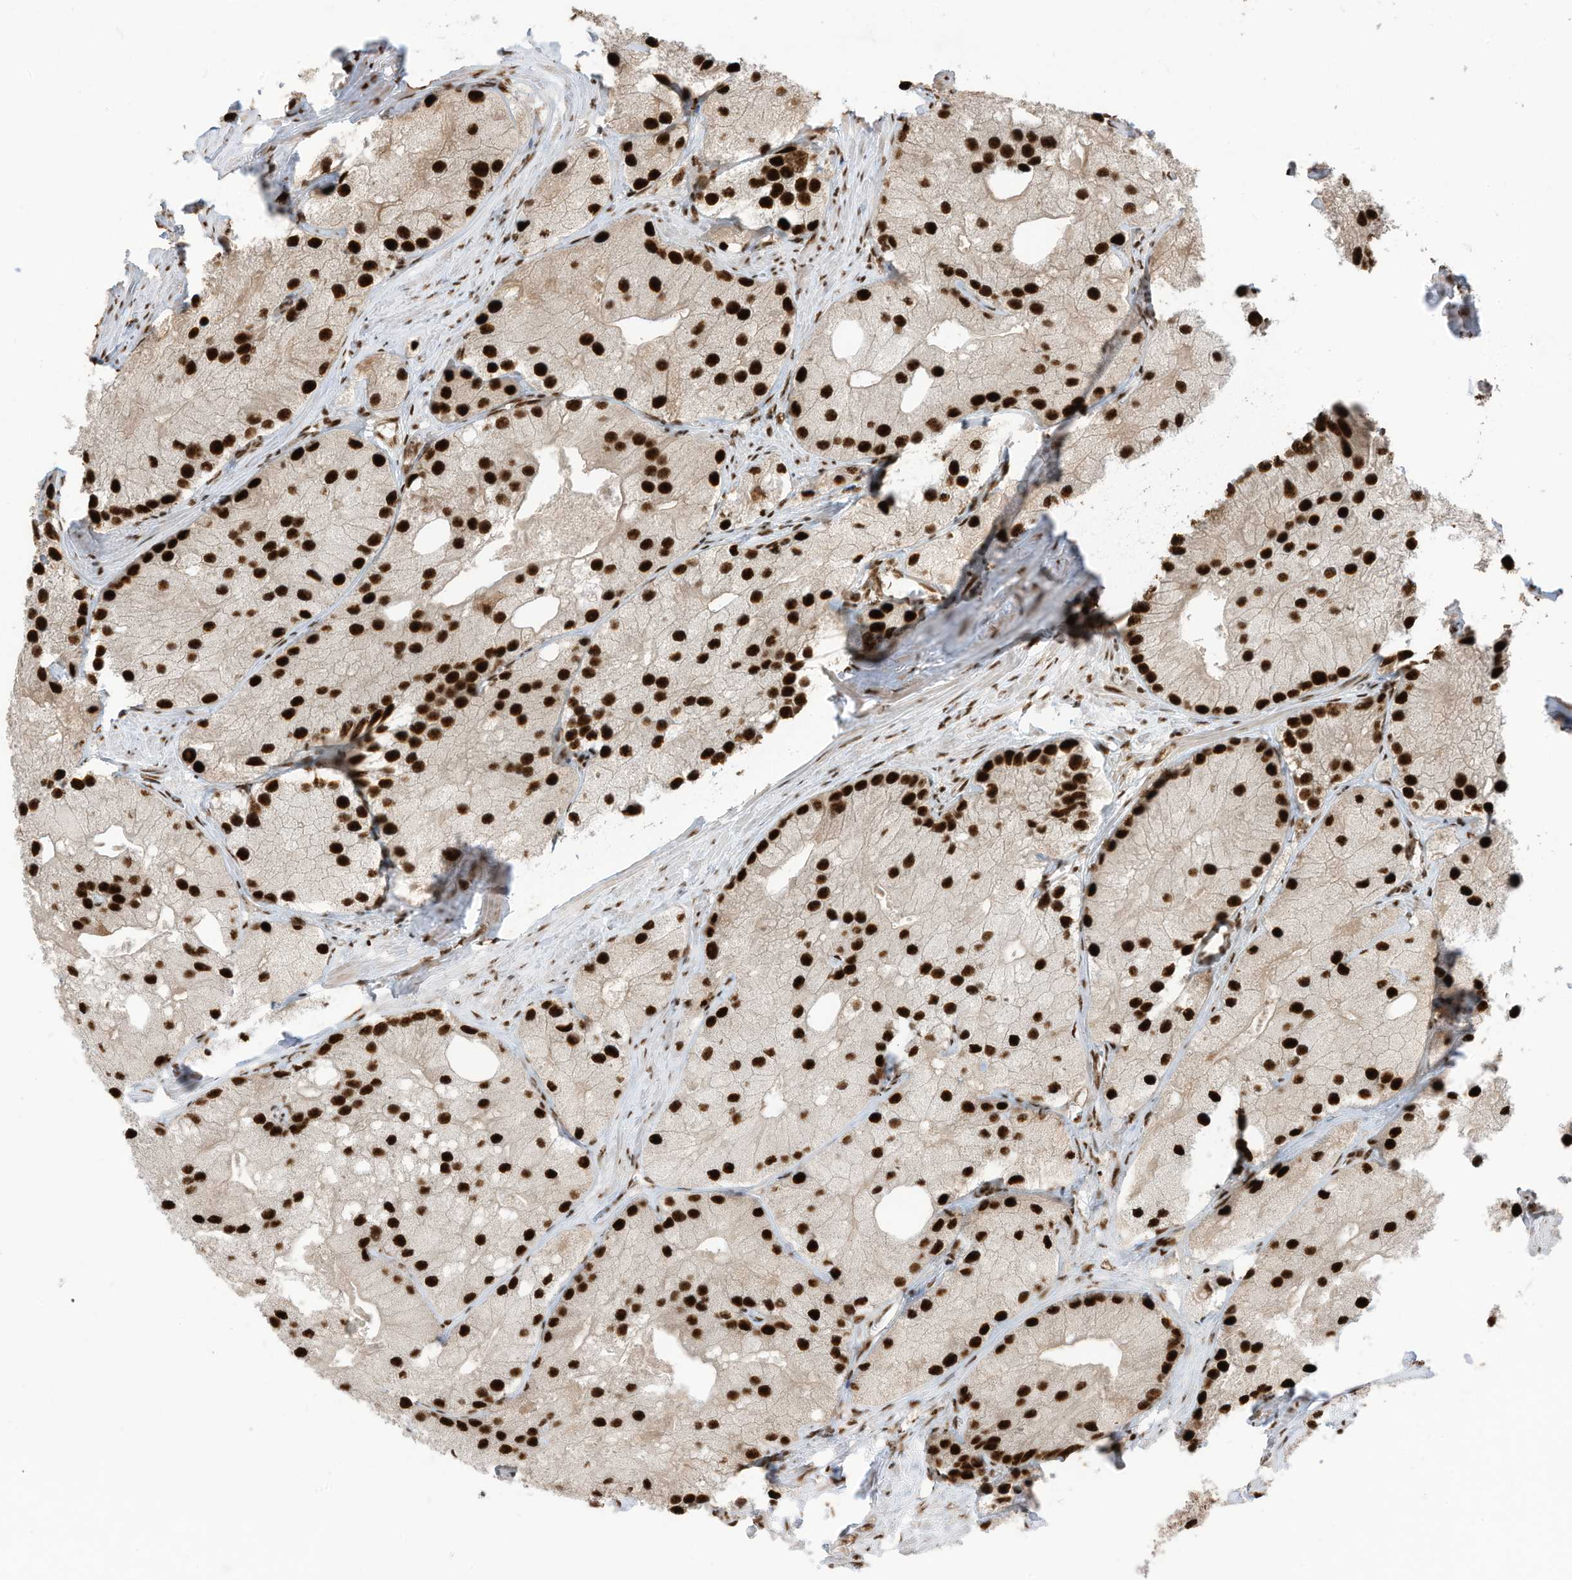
{"staining": {"intensity": "strong", "quantity": ">75%", "location": "nuclear"}, "tissue": "prostate cancer", "cell_type": "Tumor cells", "image_type": "cancer", "snomed": [{"axis": "morphology", "description": "Adenocarcinoma, Low grade"}, {"axis": "topography", "description": "Prostate"}], "caption": "About >75% of tumor cells in low-grade adenocarcinoma (prostate) demonstrate strong nuclear protein staining as visualized by brown immunohistochemical staining.", "gene": "SF3A3", "patient": {"sex": "male", "age": 69}}